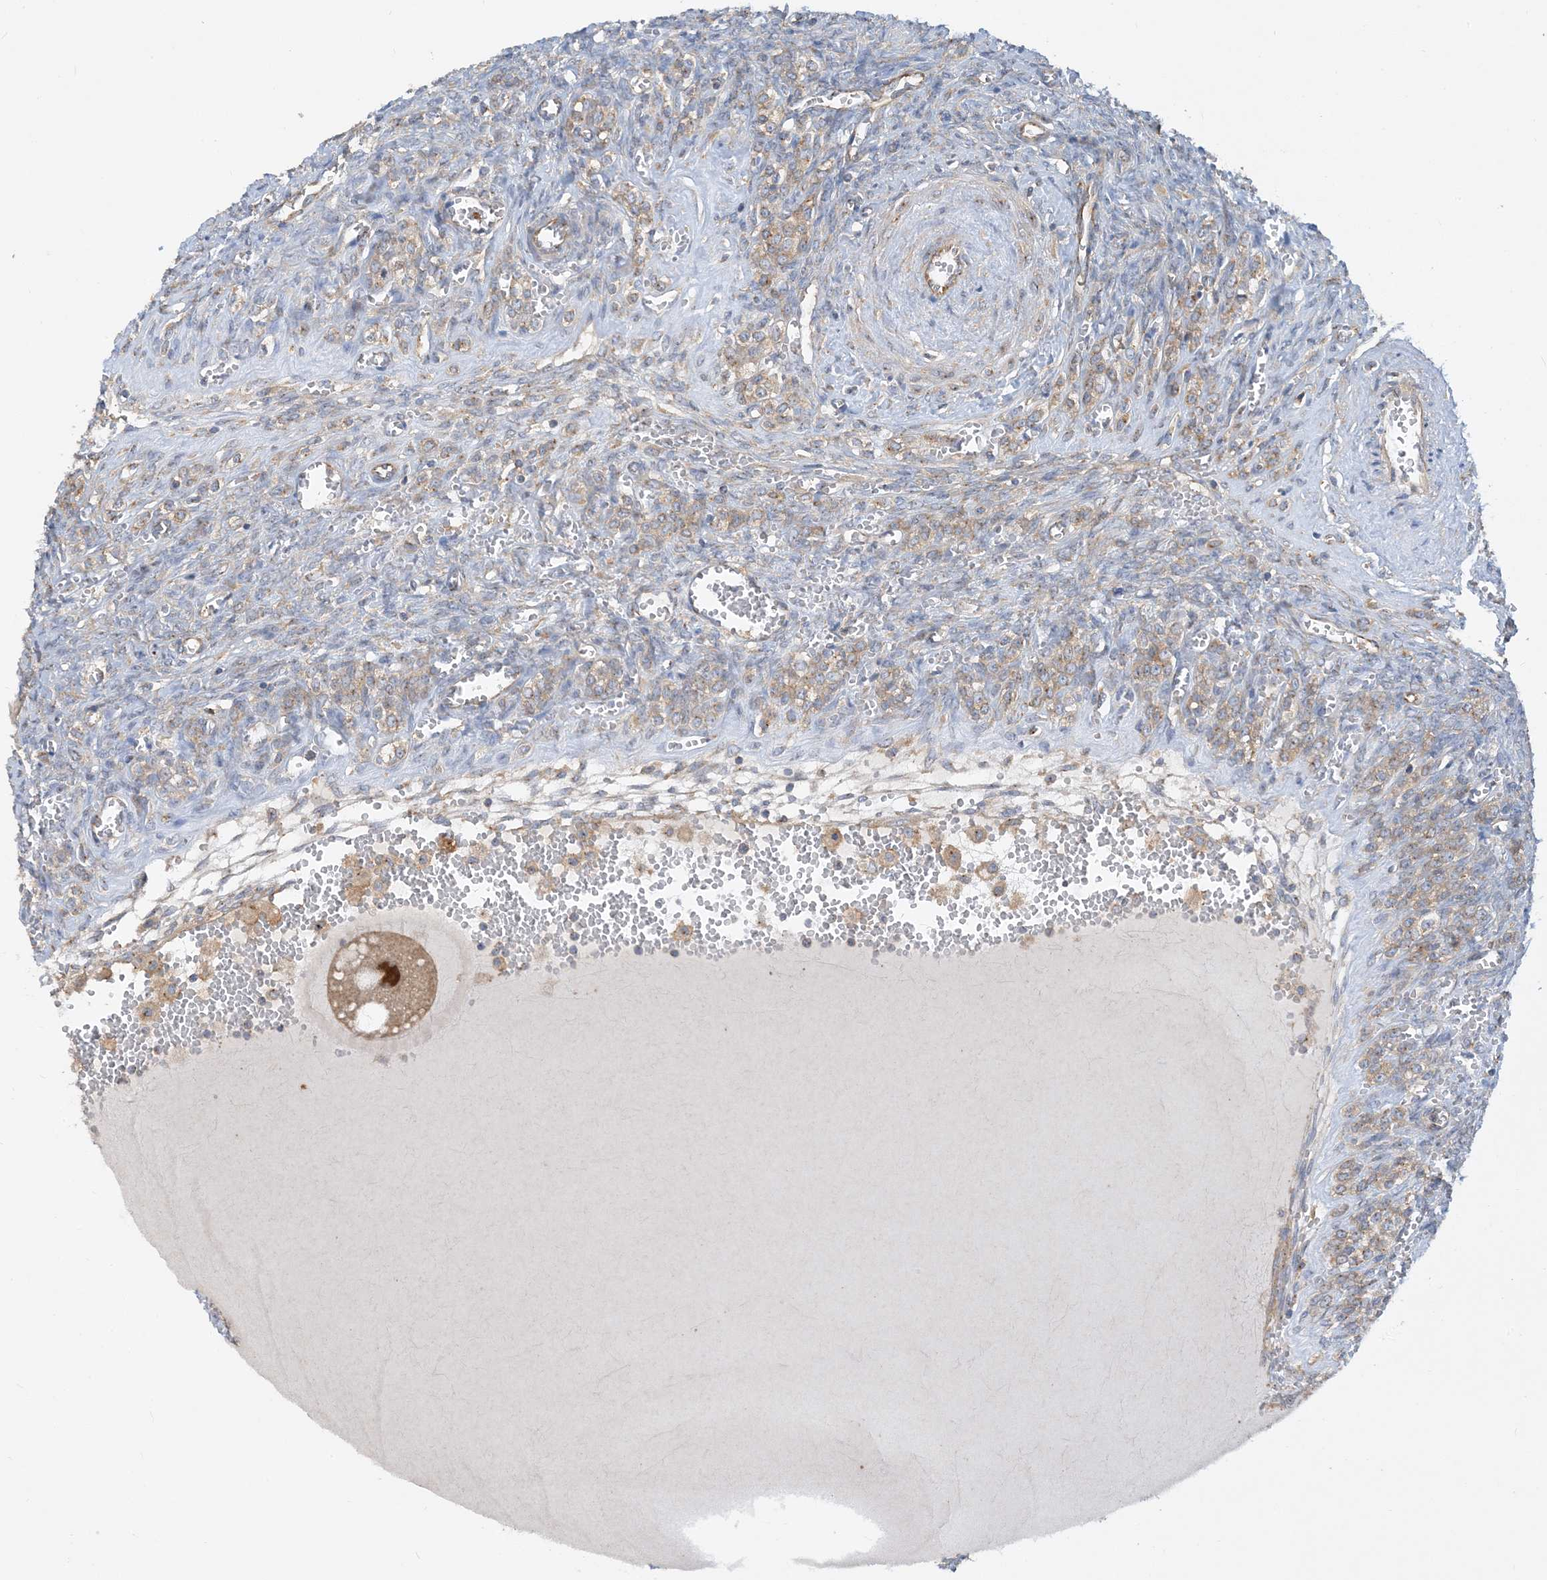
{"staining": {"intensity": "negative", "quantity": "none", "location": "none"}, "tissue": "ovary", "cell_type": "Ovarian stroma cells", "image_type": "normal", "snomed": [{"axis": "morphology", "description": "Normal tissue, NOS"}, {"axis": "topography", "description": "Ovary"}], "caption": "Protein analysis of normal ovary demonstrates no significant positivity in ovarian stroma cells.", "gene": "SIDT1", "patient": {"sex": "female", "age": 41}}